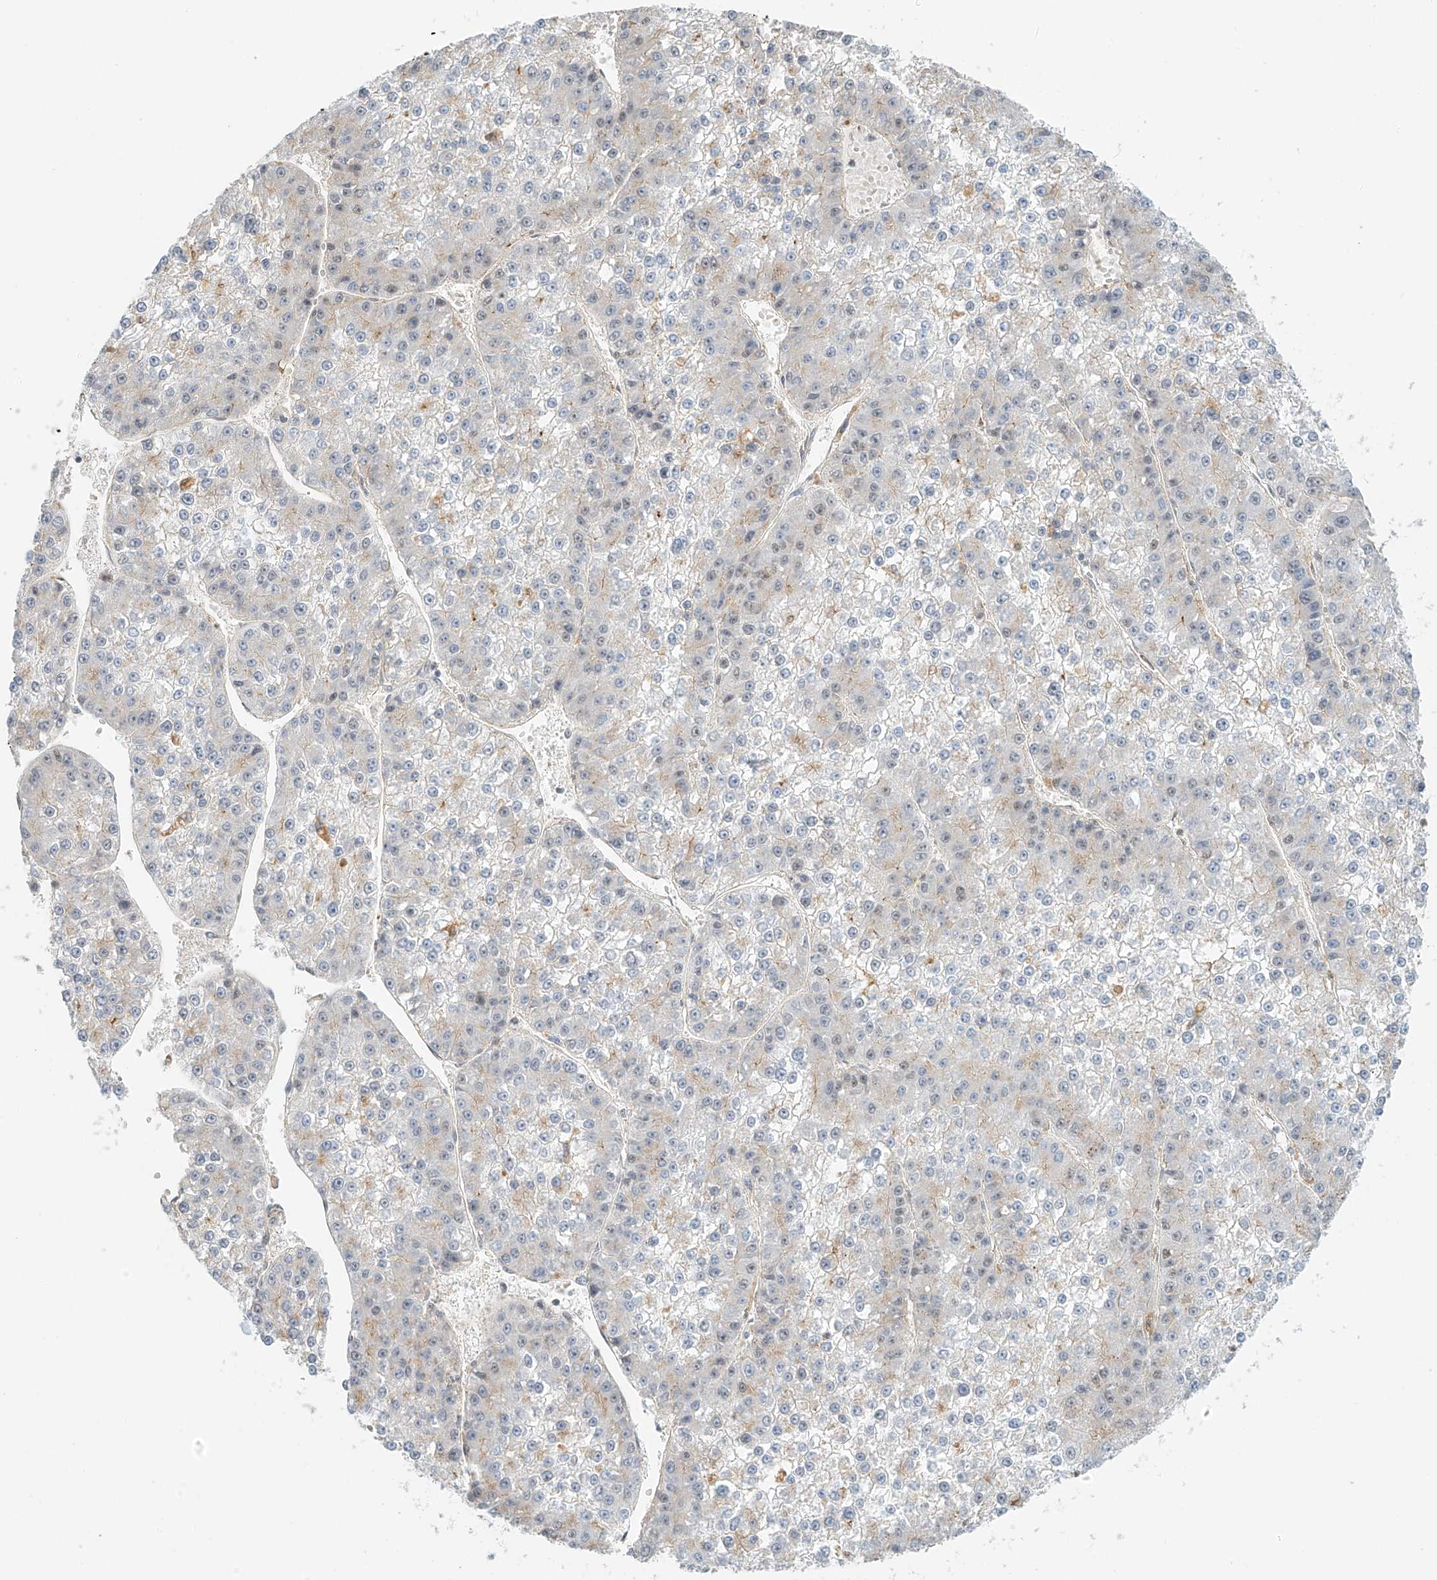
{"staining": {"intensity": "weak", "quantity": "<25%", "location": "nuclear"}, "tissue": "liver cancer", "cell_type": "Tumor cells", "image_type": "cancer", "snomed": [{"axis": "morphology", "description": "Carcinoma, Hepatocellular, NOS"}, {"axis": "topography", "description": "Liver"}], "caption": "A high-resolution micrograph shows IHC staining of hepatocellular carcinoma (liver), which shows no significant staining in tumor cells.", "gene": "ZNF514", "patient": {"sex": "female", "age": 73}}